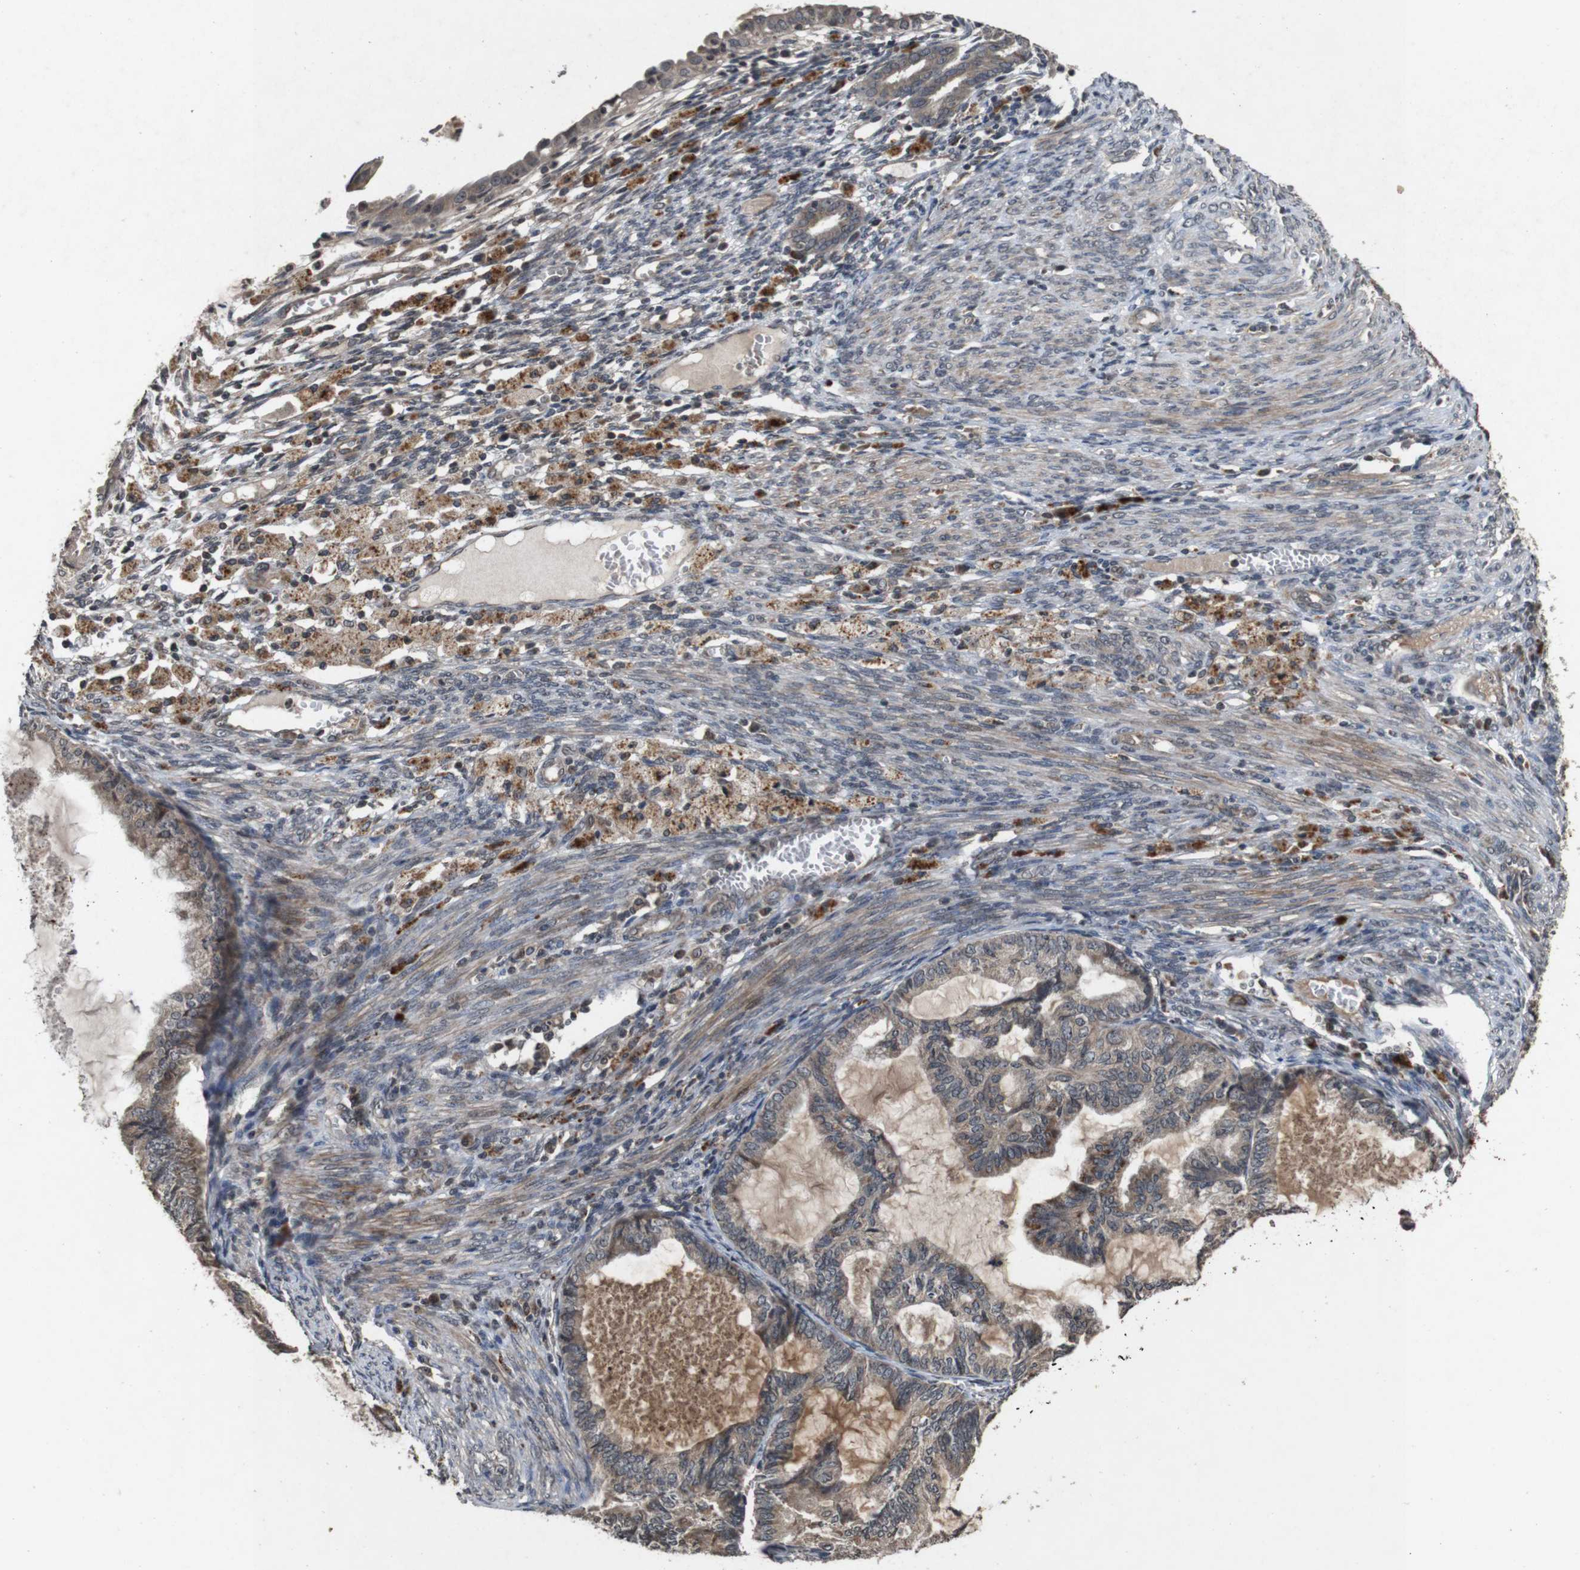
{"staining": {"intensity": "weak", "quantity": ">75%", "location": "cytoplasmic/membranous"}, "tissue": "cervical cancer", "cell_type": "Tumor cells", "image_type": "cancer", "snomed": [{"axis": "morphology", "description": "Normal tissue, NOS"}, {"axis": "morphology", "description": "Adenocarcinoma, NOS"}, {"axis": "topography", "description": "Cervix"}, {"axis": "topography", "description": "Endometrium"}], "caption": "This is a photomicrograph of immunohistochemistry (IHC) staining of cervical cancer, which shows weak expression in the cytoplasmic/membranous of tumor cells.", "gene": "SORL1", "patient": {"sex": "female", "age": 86}}